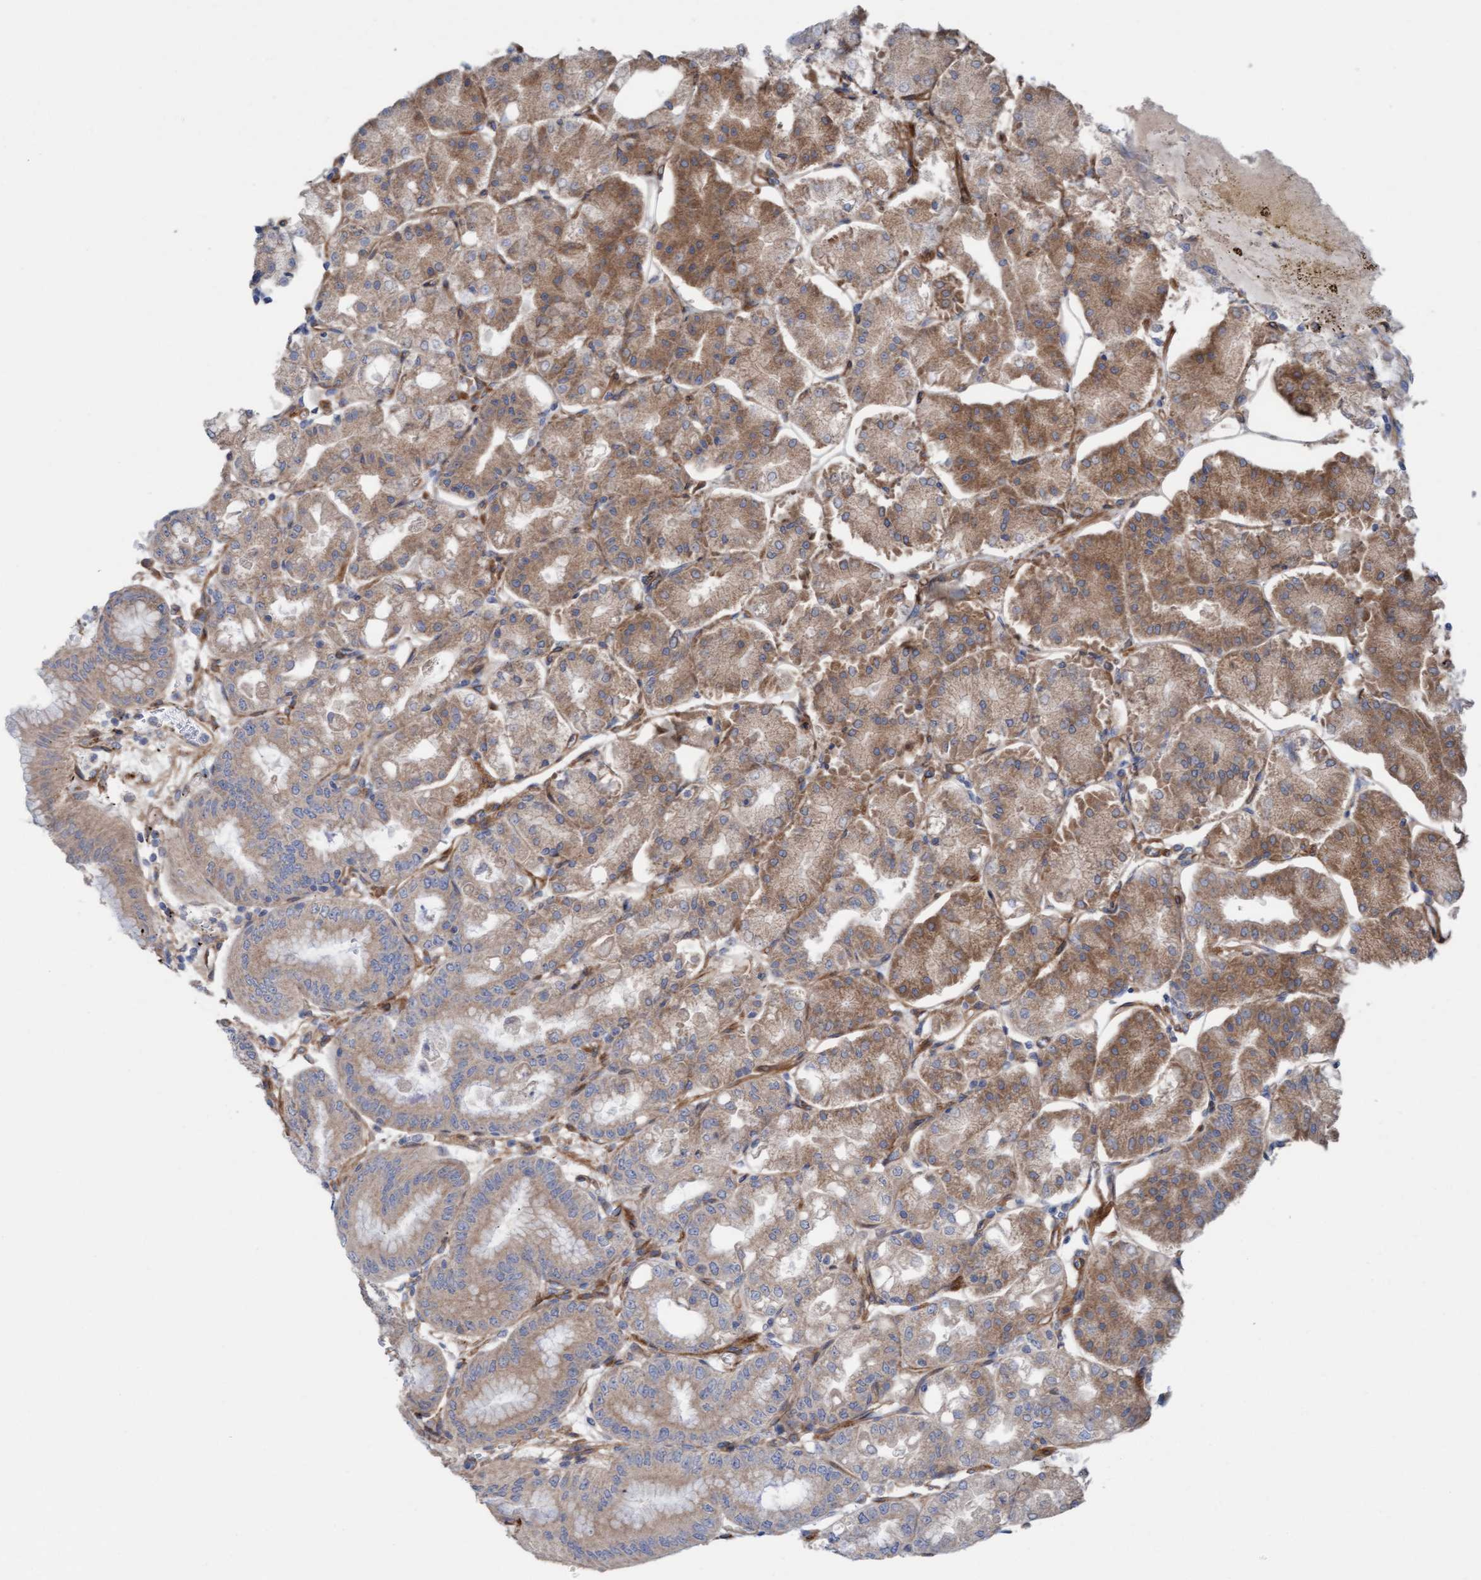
{"staining": {"intensity": "moderate", "quantity": ">75%", "location": "cytoplasmic/membranous"}, "tissue": "stomach", "cell_type": "Glandular cells", "image_type": "normal", "snomed": [{"axis": "morphology", "description": "Normal tissue, NOS"}, {"axis": "topography", "description": "Stomach, lower"}], "caption": "Immunohistochemical staining of unremarkable human stomach displays >75% levels of moderate cytoplasmic/membranous protein staining in about >75% of glandular cells.", "gene": "CDK5RAP3", "patient": {"sex": "male", "age": 71}}